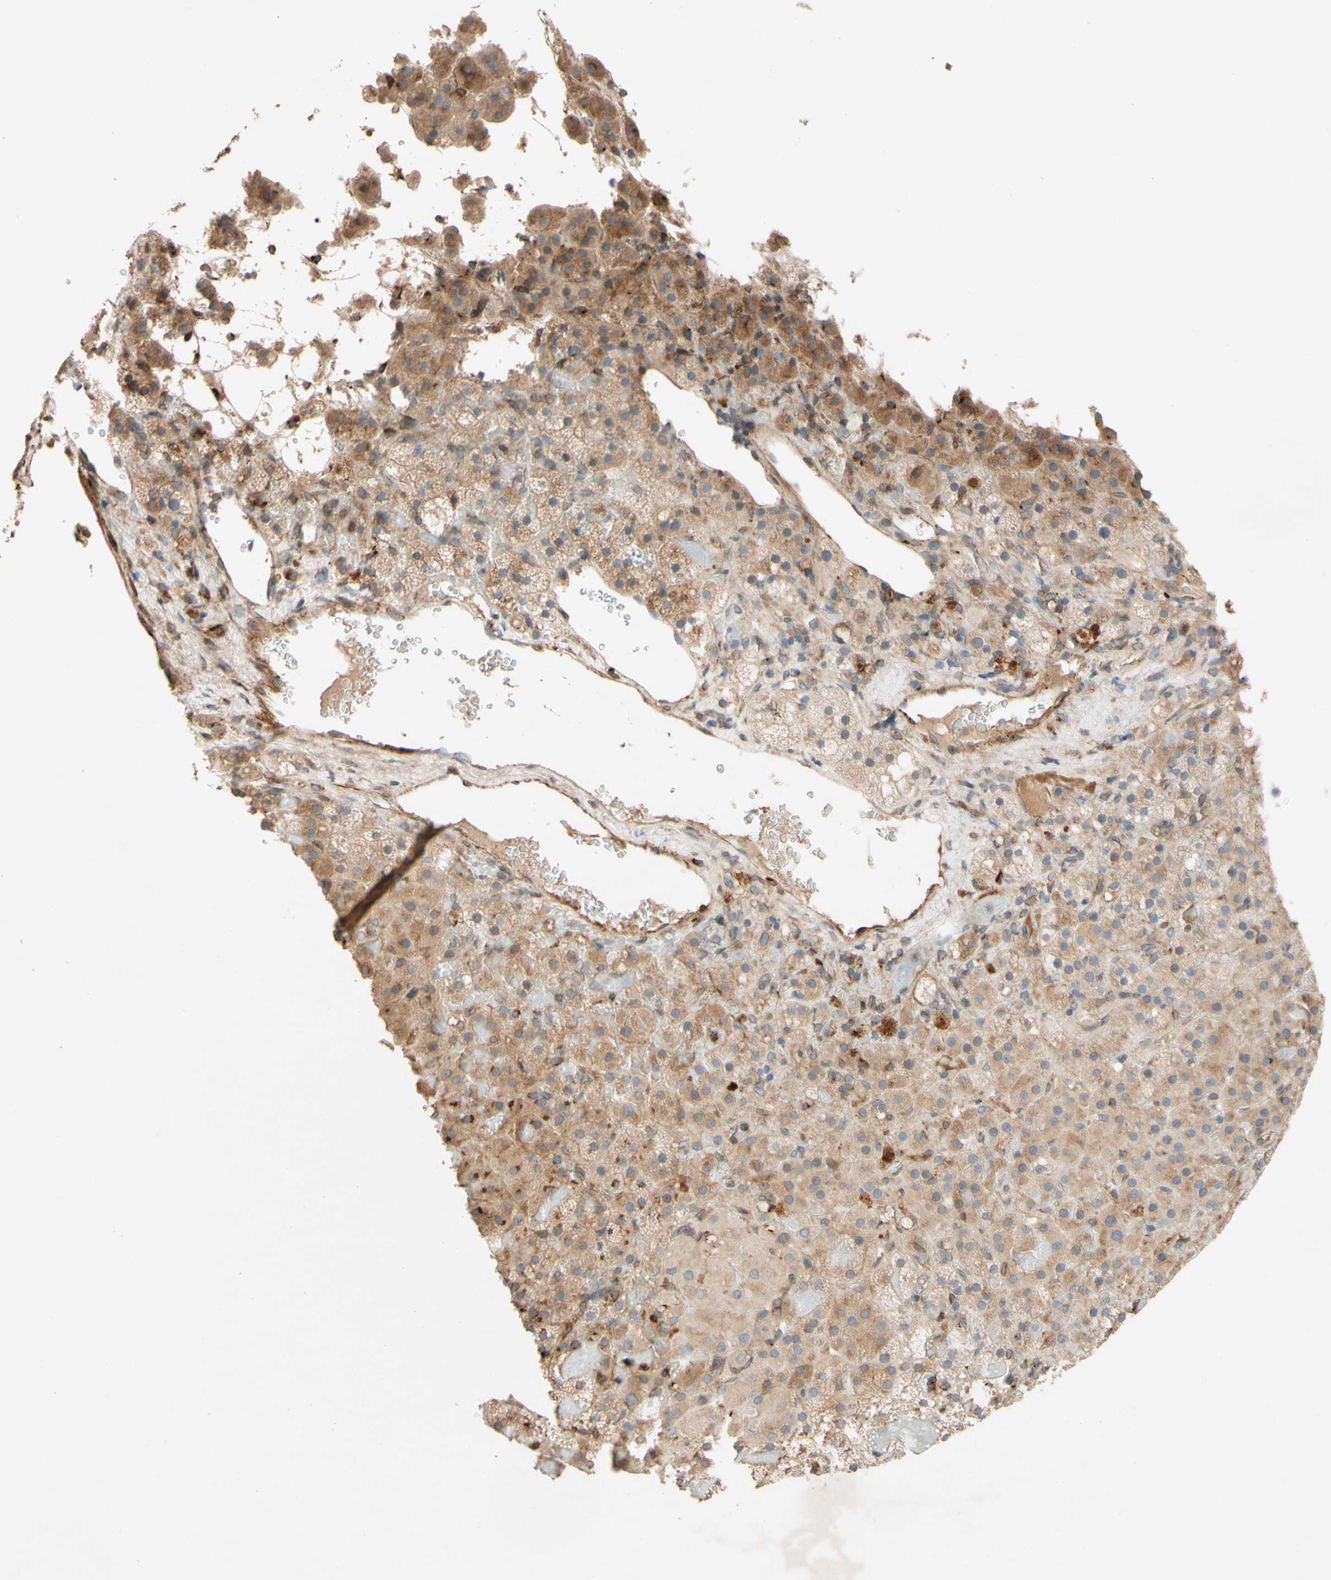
{"staining": {"intensity": "moderate", "quantity": "25%-75%", "location": "cytoplasmic/membranous"}, "tissue": "adrenal gland", "cell_type": "Glandular cells", "image_type": "normal", "snomed": [{"axis": "morphology", "description": "Normal tissue, NOS"}, {"axis": "topography", "description": "Adrenal gland"}], "caption": "Adrenal gland stained with DAB (3,3'-diaminobenzidine) IHC displays medium levels of moderate cytoplasmic/membranous expression in about 25%-75% of glandular cells.", "gene": "PTPRU", "patient": {"sex": "female", "age": 59}}